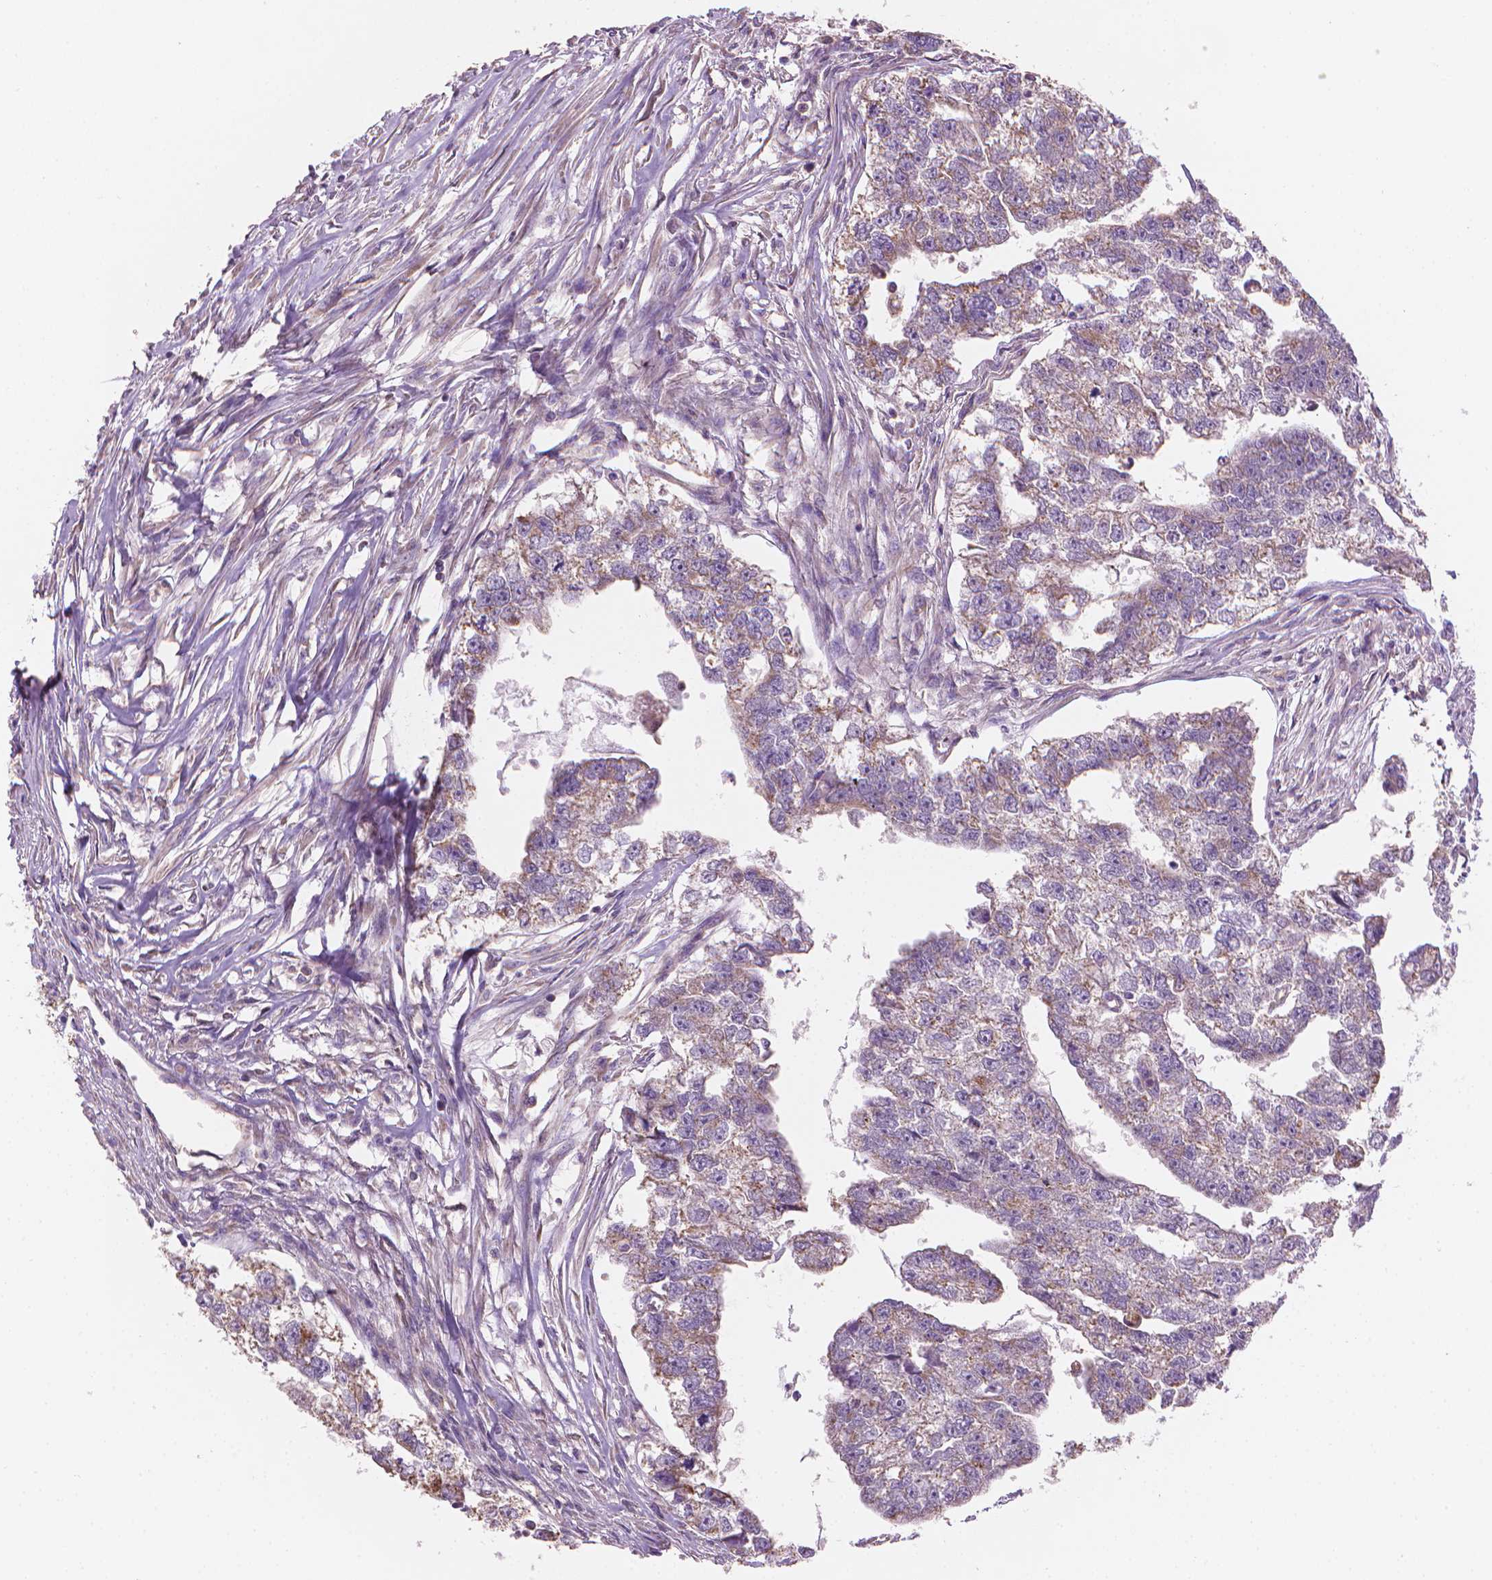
{"staining": {"intensity": "moderate", "quantity": "25%-75%", "location": "cytoplasmic/membranous"}, "tissue": "testis cancer", "cell_type": "Tumor cells", "image_type": "cancer", "snomed": [{"axis": "morphology", "description": "Carcinoma, Embryonal, NOS"}, {"axis": "morphology", "description": "Teratoma, malignant, NOS"}, {"axis": "topography", "description": "Testis"}], "caption": "Immunohistochemistry (IHC) (DAB (3,3'-diaminobenzidine)) staining of human testis malignant teratoma demonstrates moderate cytoplasmic/membranous protein expression in approximately 25%-75% of tumor cells.", "gene": "TTC29", "patient": {"sex": "male", "age": 44}}